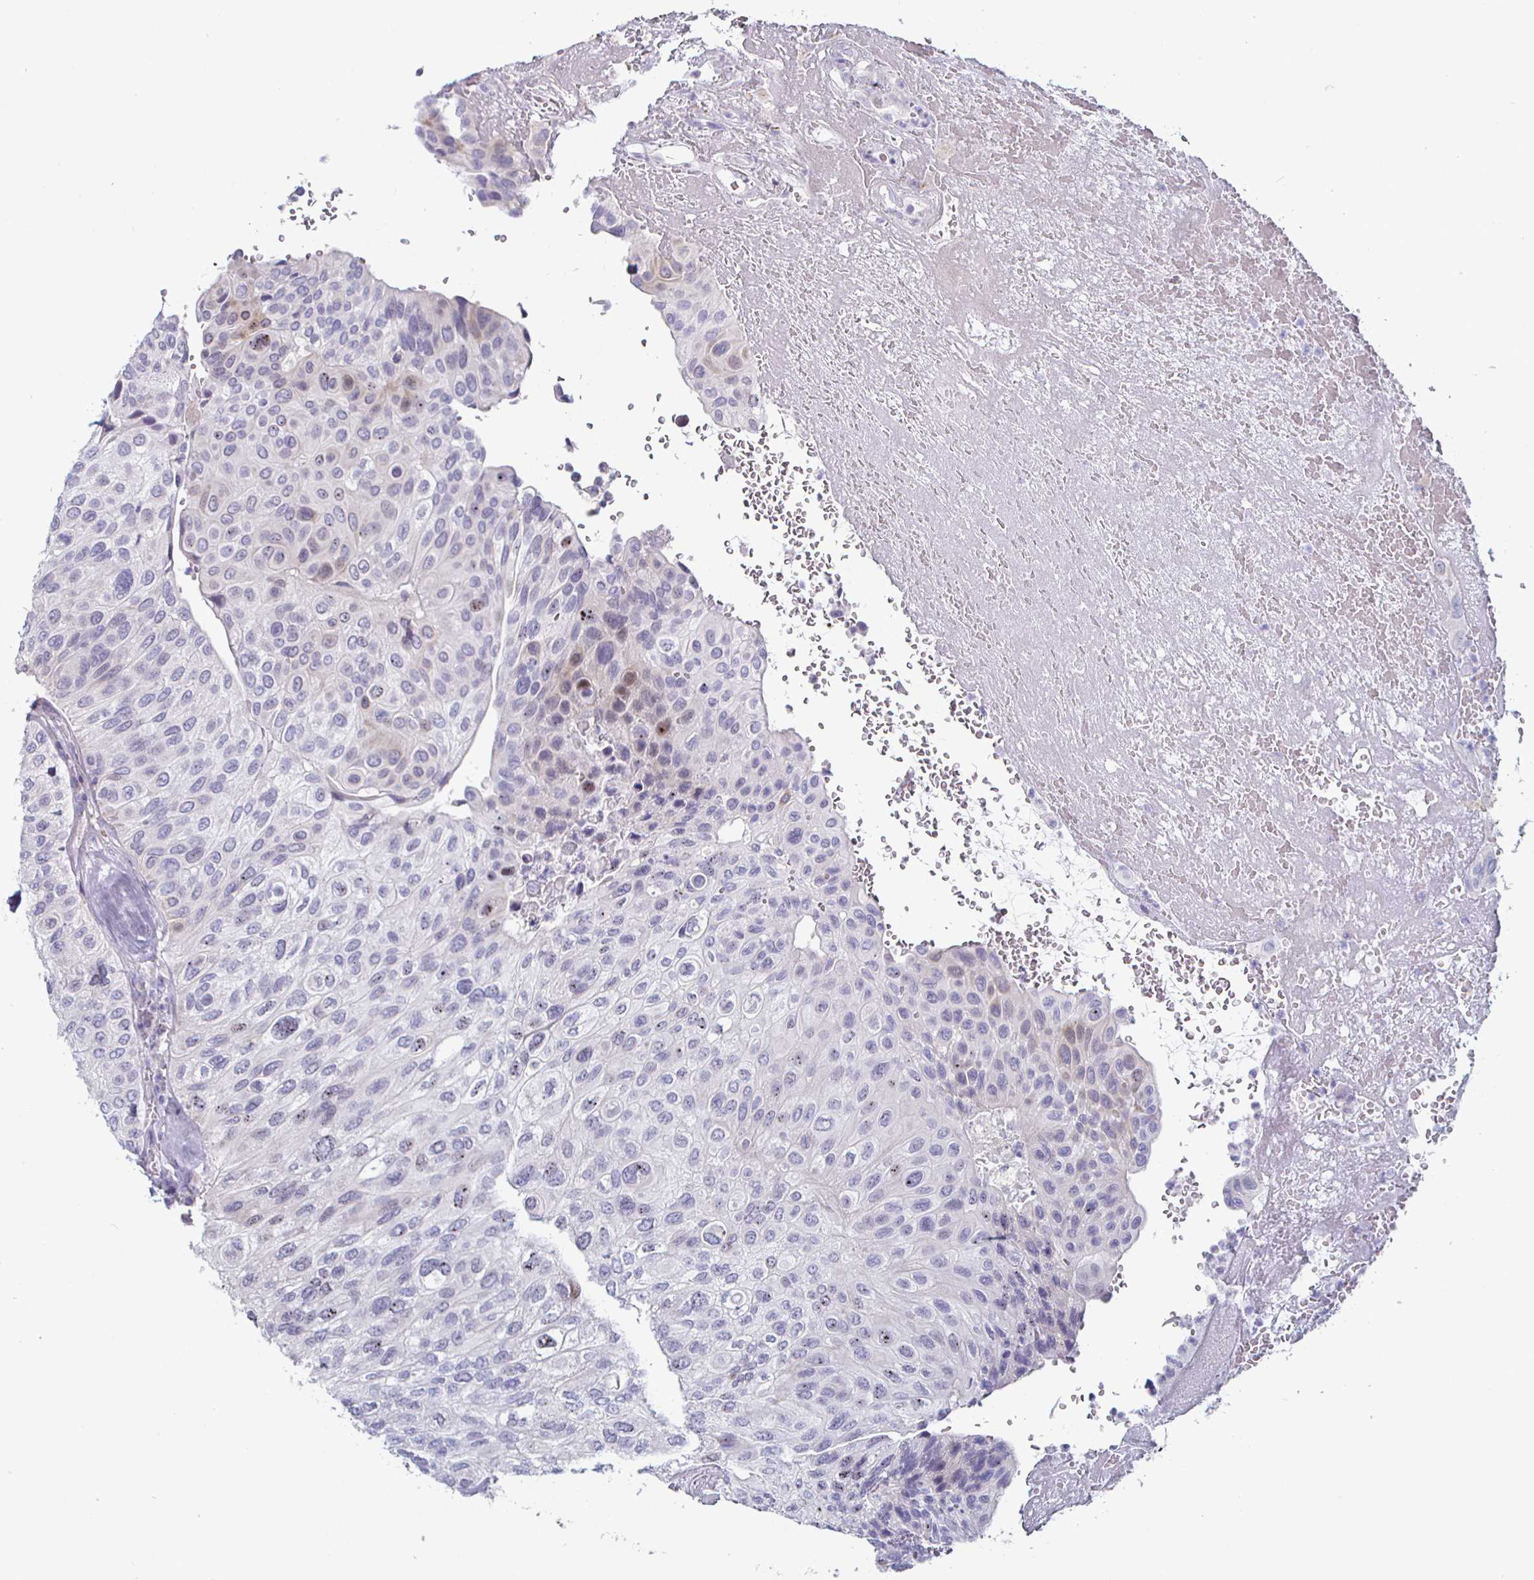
{"staining": {"intensity": "negative", "quantity": "none", "location": "none"}, "tissue": "urothelial cancer", "cell_type": "Tumor cells", "image_type": "cancer", "snomed": [{"axis": "morphology", "description": "Urothelial carcinoma, High grade"}, {"axis": "topography", "description": "Urinary bladder"}], "caption": "Tumor cells are negative for brown protein staining in high-grade urothelial carcinoma.", "gene": "DMRTB1", "patient": {"sex": "male", "age": 66}}